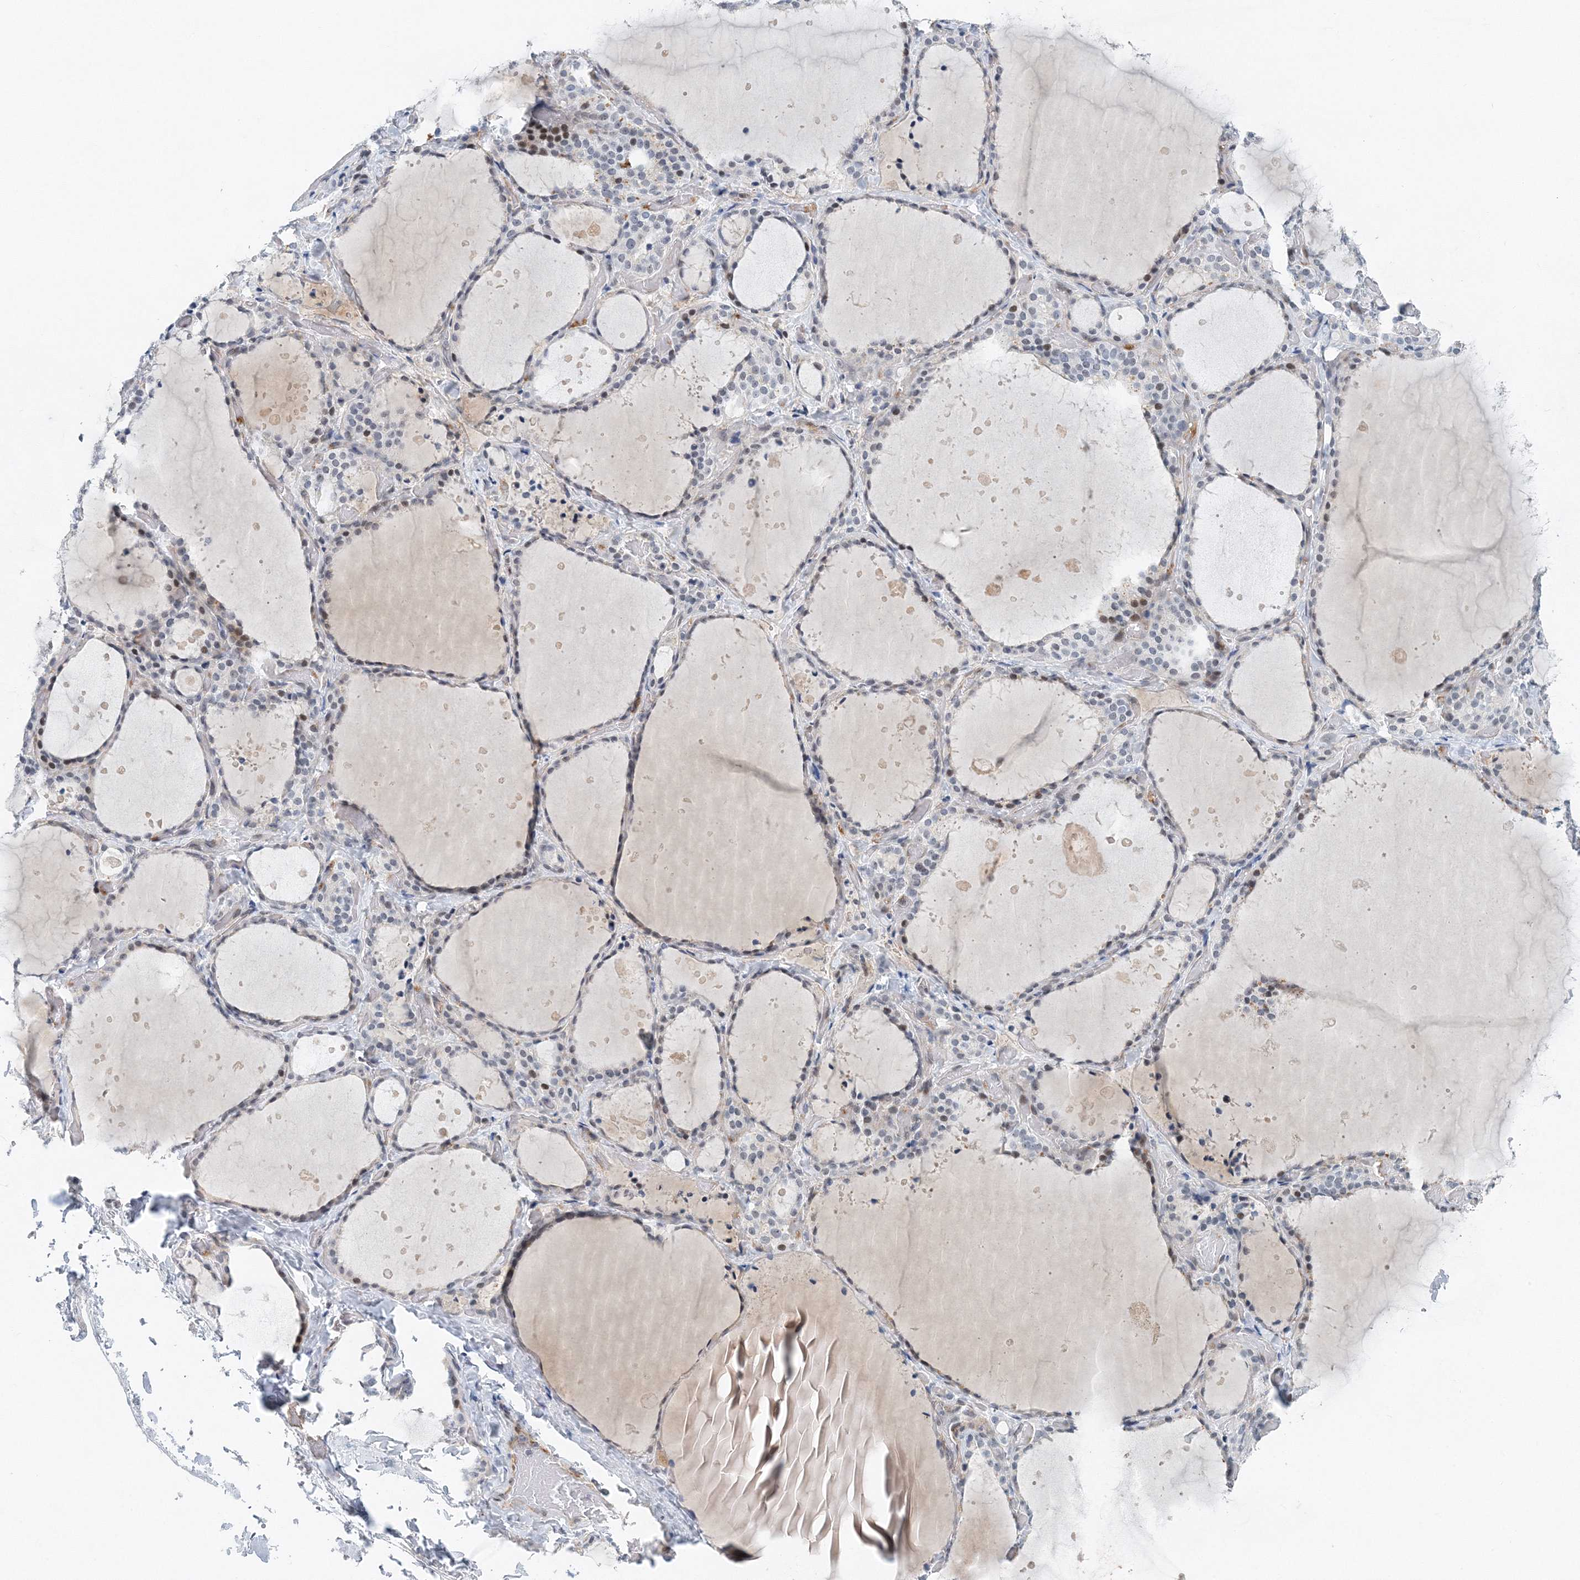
{"staining": {"intensity": "negative", "quantity": "none", "location": "none"}, "tissue": "thyroid gland", "cell_type": "Glandular cells", "image_type": "normal", "snomed": [{"axis": "morphology", "description": "Normal tissue, NOS"}, {"axis": "topography", "description": "Thyroid gland"}], "caption": "The immunohistochemistry (IHC) histopathology image has no significant expression in glandular cells of thyroid gland. The staining was performed using DAB to visualize the protein expression in brown, while the nuclei were stained in blue with hematoxylin (Magnification: 20x).", "gene": "UIMC1", "patient": {"sex": "female", "age": 44}}